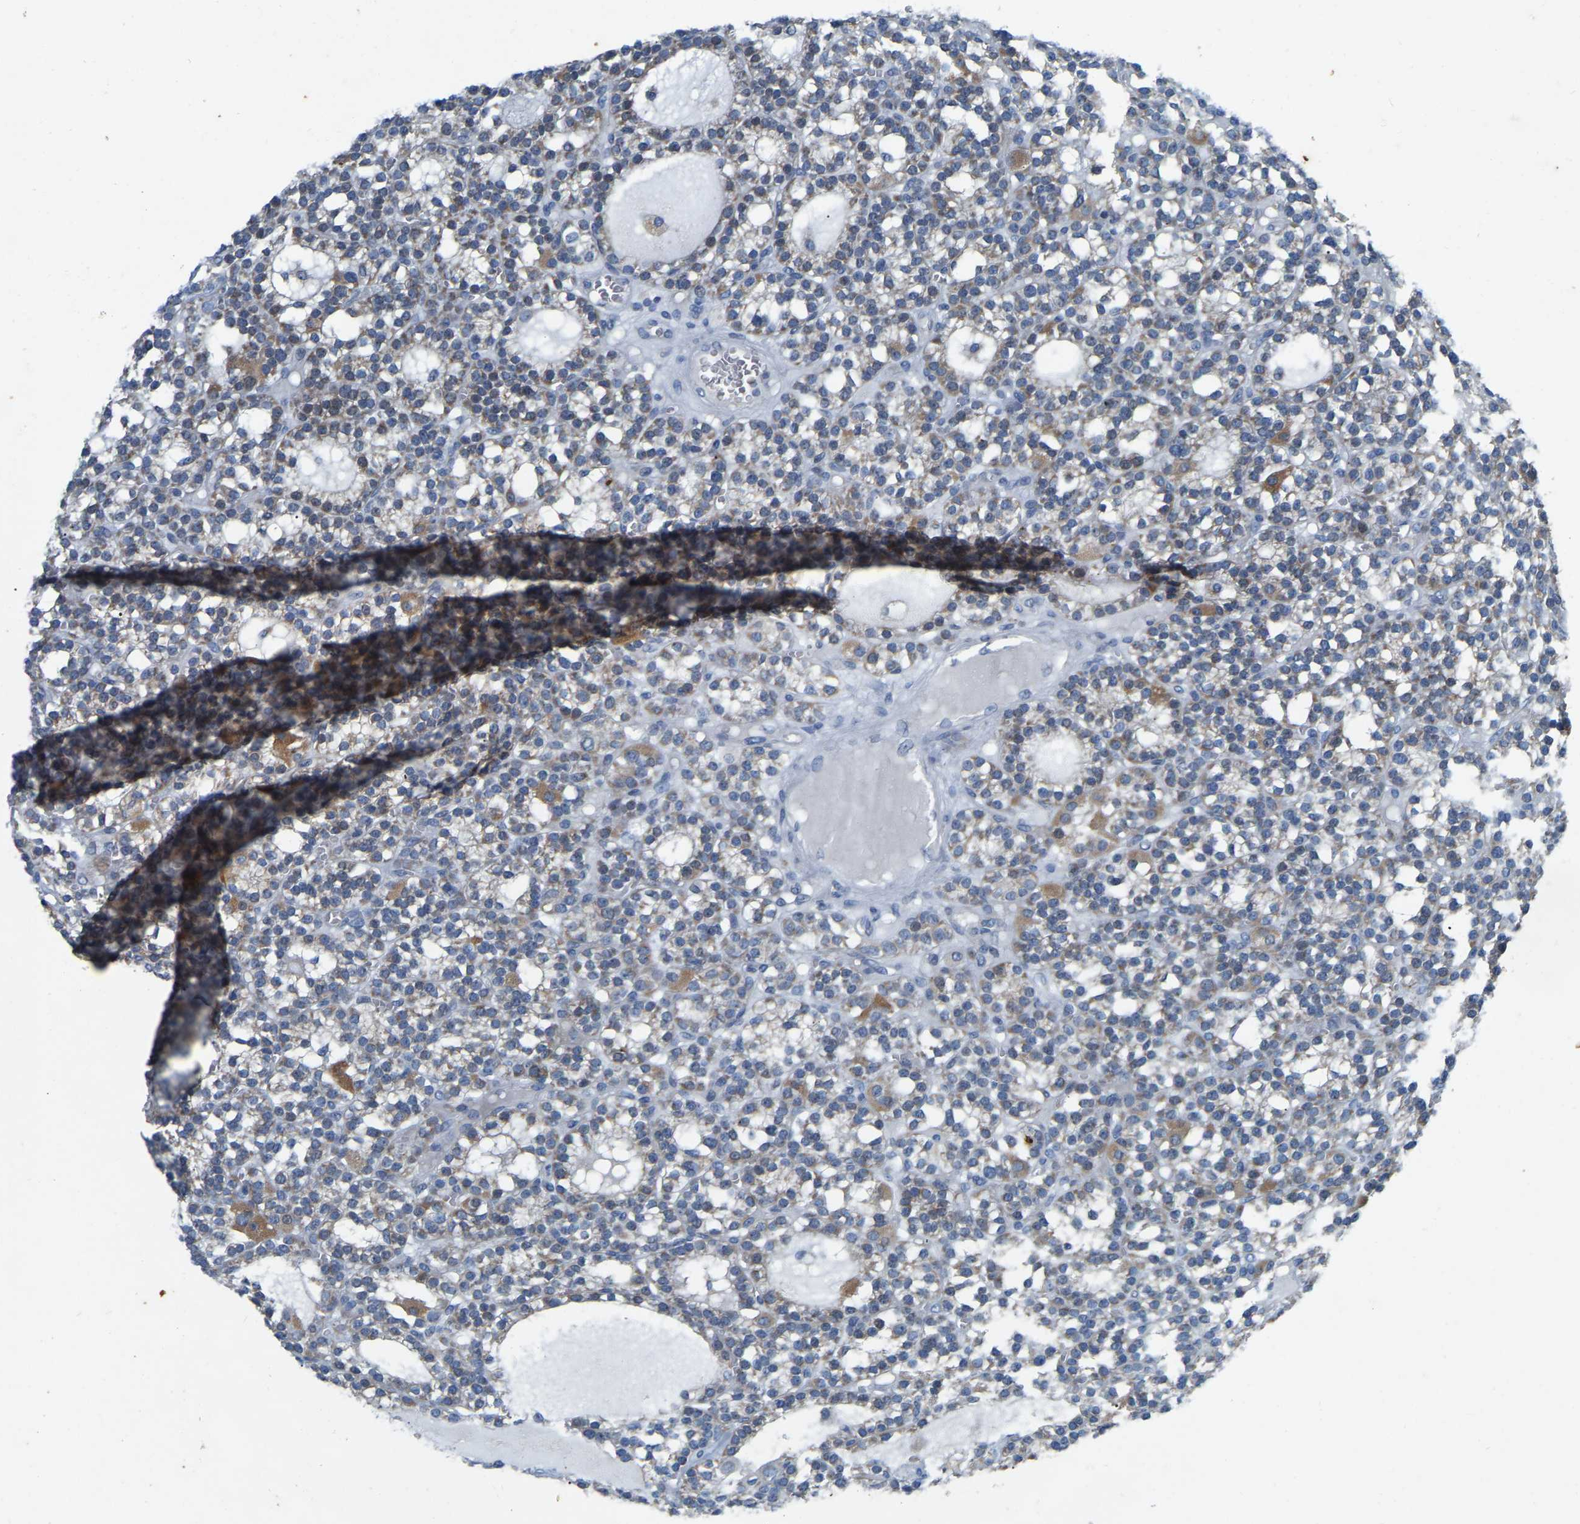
{"staining": {"intensity": "moderate", "quantity": "<25%", "location": "cytoplasmic/membranous"}, "tissue": "parathyroid gland", "cell_type": "Glandular cells", "image_type": "normal", "snomed": [{"axis": "morphology", "description": "Normal tissue, NOS"}, {"axis": "morphology", "description": "Adenoma, NOS"}, {"axis": "topography", "description": "Parathyroid gland"}], "caption": "Parathyroid gland stained with a brown dye displays moderate cytoplasmic/membranous positive positivity in about <25% of glandular cells.", "gene": "ENSG00000283765", "patient": {"sex": "female", "age": 58}}